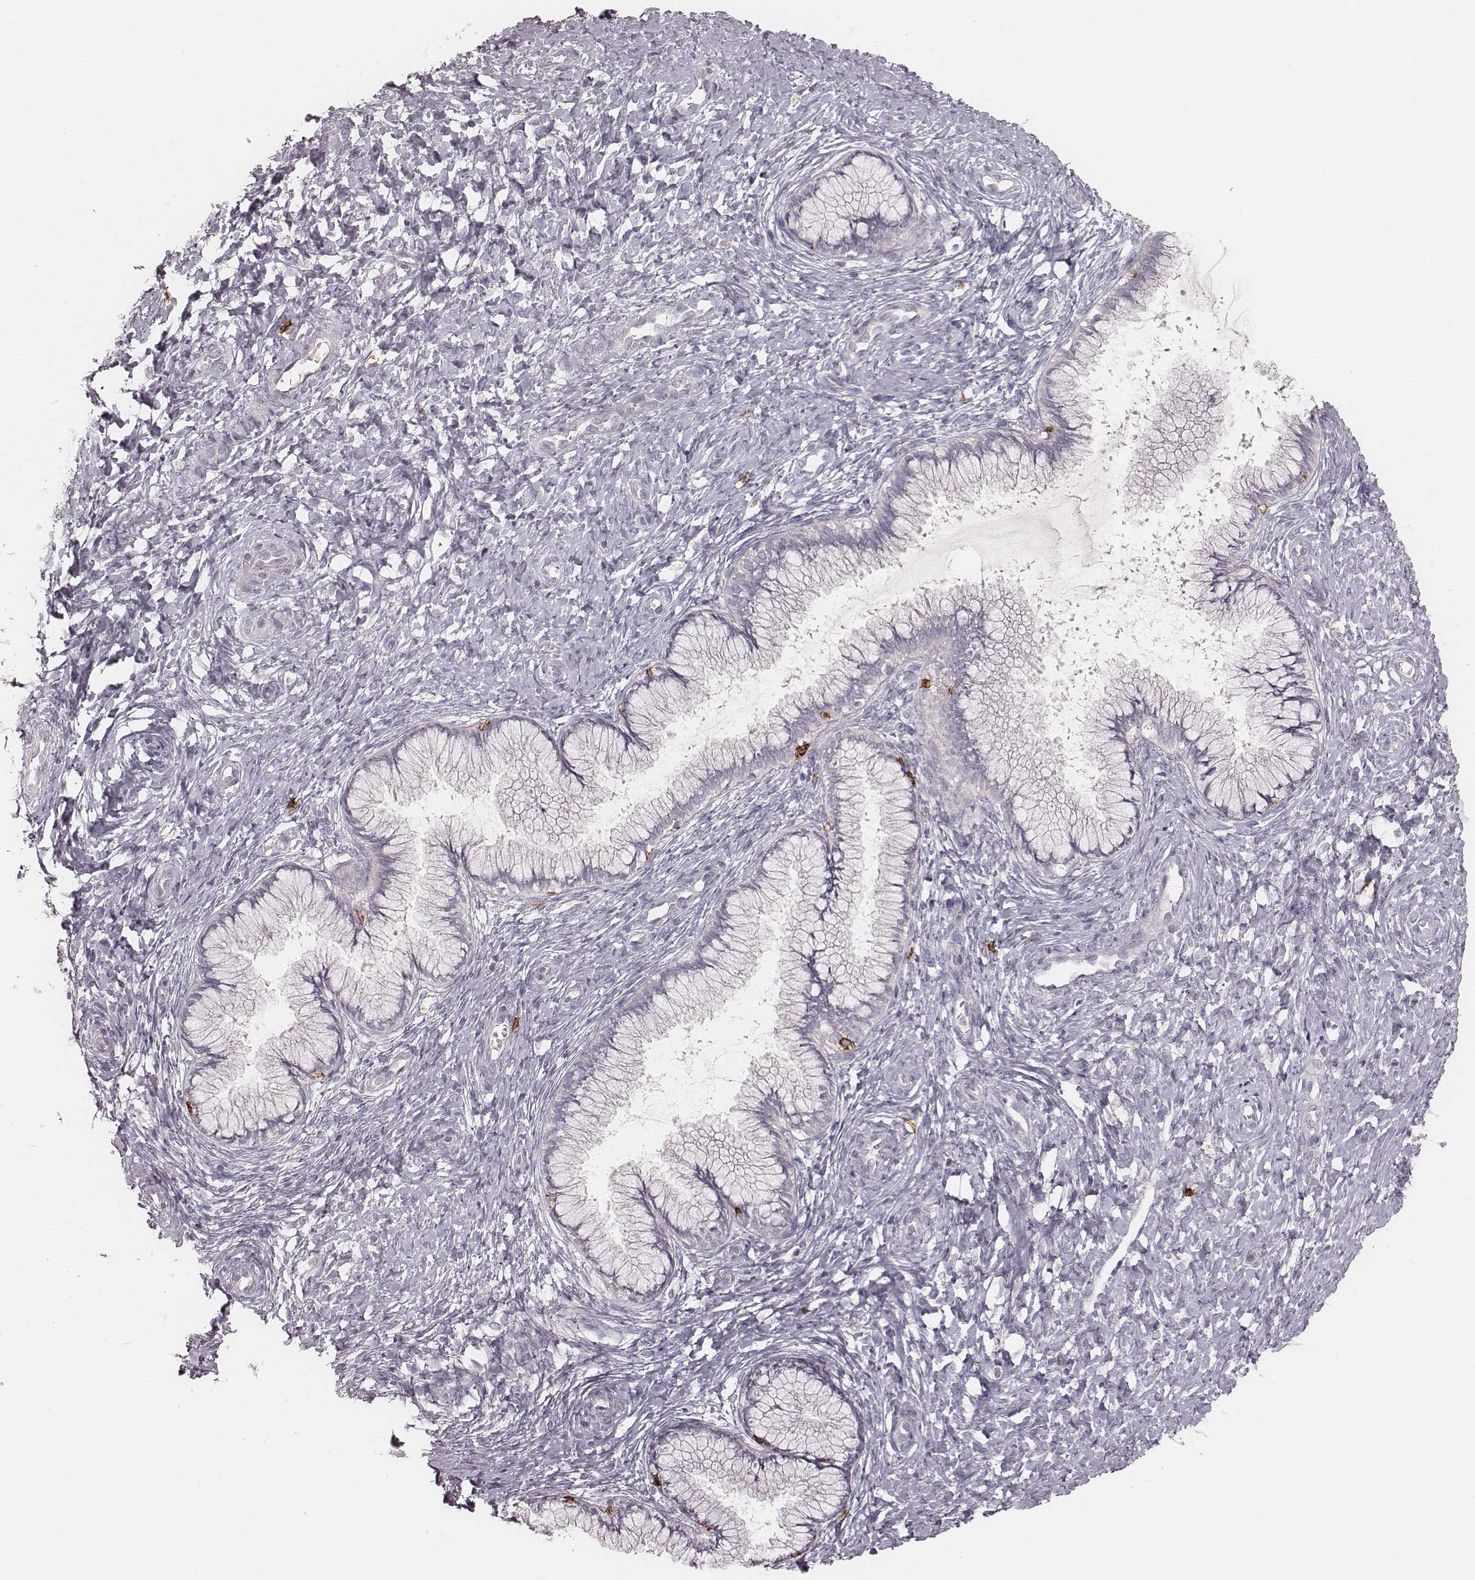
{"staining": {"intensity": "negative", "quantity": "none", "location": "none"}, "tissue": "cervix", "cell_type": "Glandular cells", "image_type": "normal", "snomed": [{"axis": "morphology", "description": "Normal tissue, NOS"}, {"axis": "topography", "description": "Cervix"}], "caption": "Human cervix stained for a protein using IHC demonstrates no positivity in glandular cells.", "gene": "CD8A", "patient": {"sex": "female", "age": 37}}